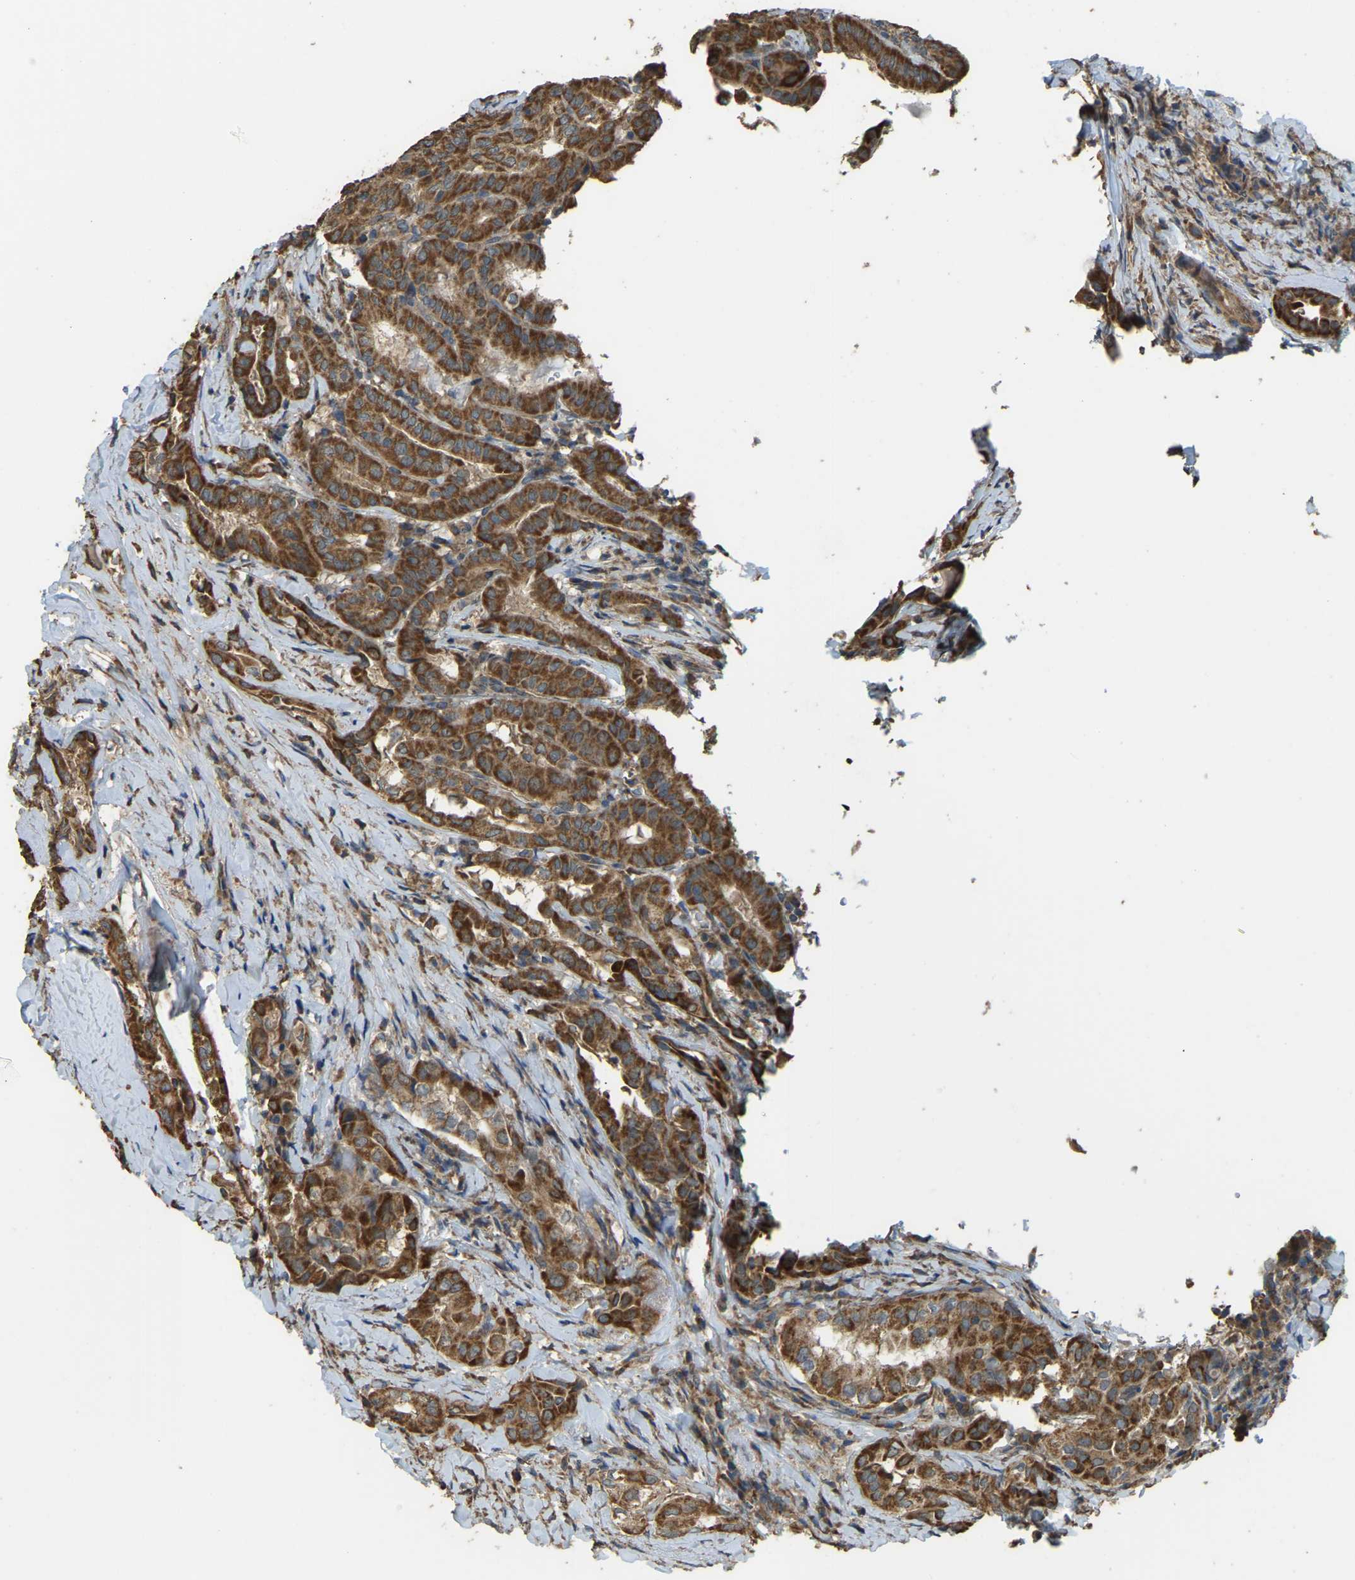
{"staining": {"intensity": "strong", "quantity": ">75%", "location": "cytoplasmic/membranous"}, "tissue": "thyroid cancer", "cell_type": "Tumor cells", "image_type": "cancer", "snomed": [{"axis": "morphology", "description": "Papillary adenocarcinoma, NOS"}, {"axis": "topography", "description": "Thyroid gland"}], "caption": "Approximately >75% of tumor cells in papillary adenocarcinoma (thyroid) show strong cytoplasmic/membranous protein expression as visualized by brown immunohistochemical staining.", "gene": "GNG2", "patient": {"sex": "female", "age": 42}}